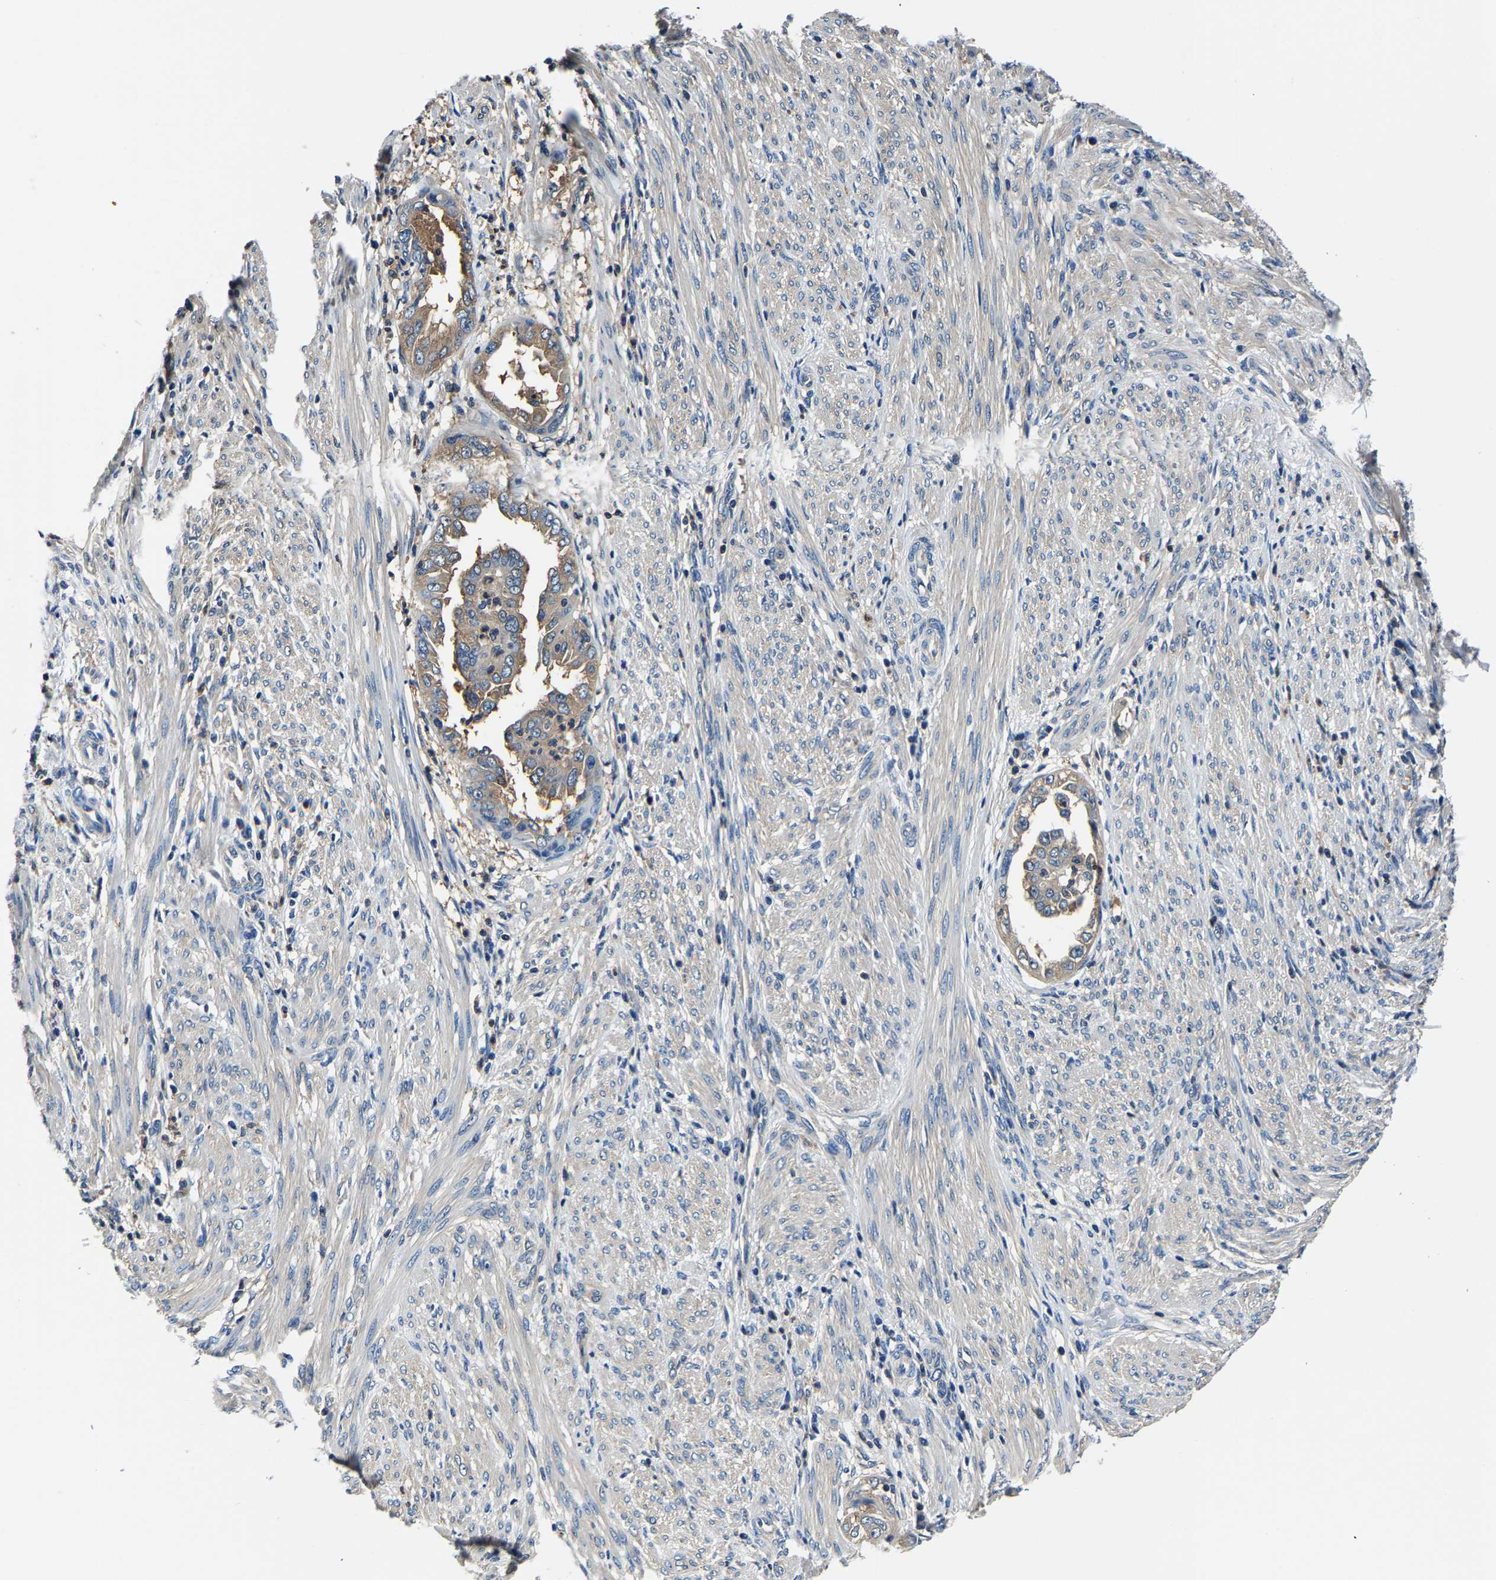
{"staining": {"intensity": "weak", "quantity": ">75%", "location": "cytoplasmic/membranous"}, "tissue": "endometrial cancer", "cell_type": "Tumor cells", "image_type": "cancer", "snomed": [{"axis": "morphology", "description": "Adenocarcinoma, NOS"}, {"axis": "topography", "description": "Endometrium"}], "caption": "Adenocarcinoma (endometrial) was stained to show a protein in brown. There is low levels of weak cytoplasmic/membranous expression in approximately >75% of tumor cells. (Brightfield microscopy of DAB IHC at high magnification).", "gene": "ALDOB", "patient": {"sex": "female", "age": 85}}